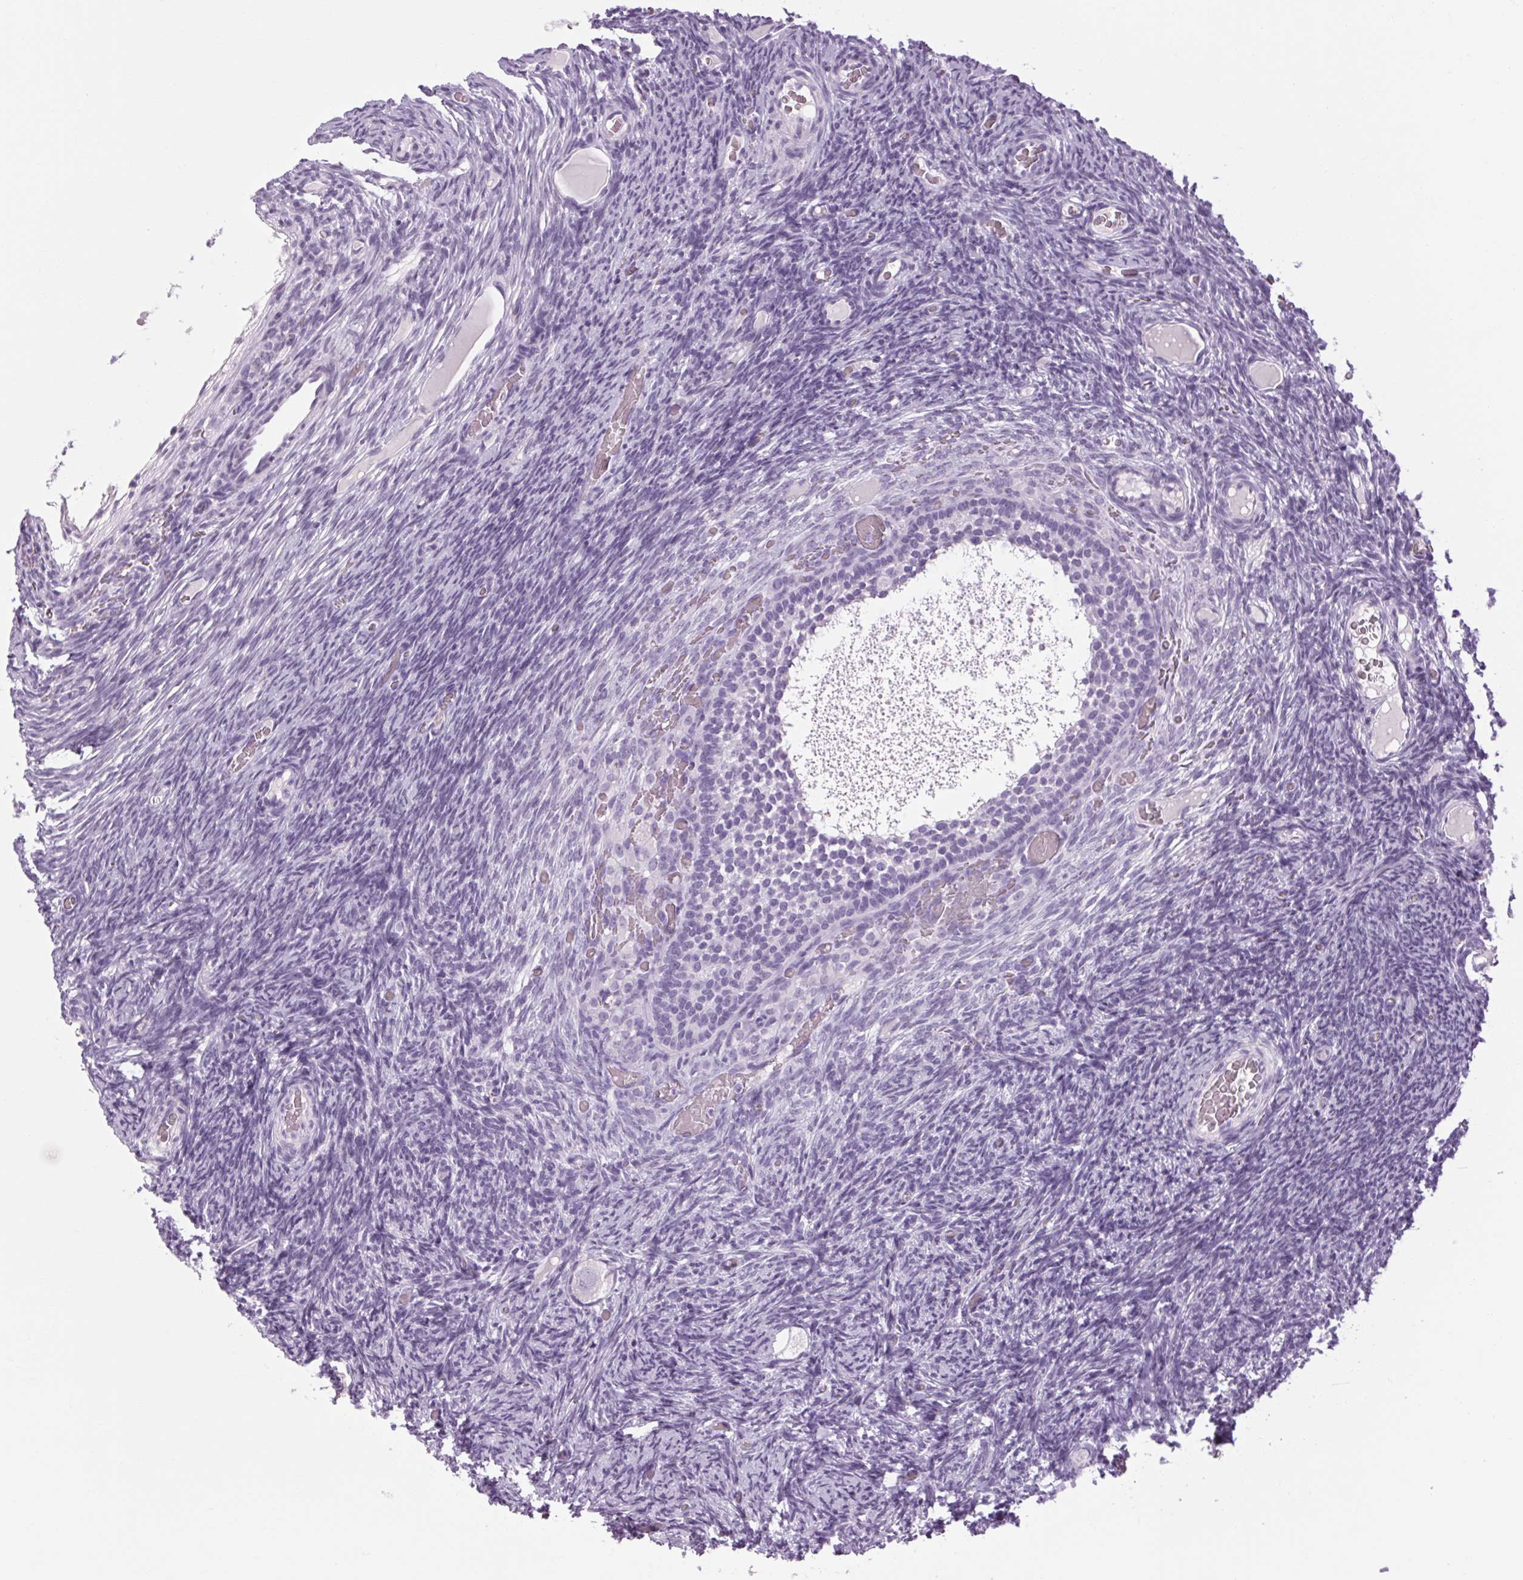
{"staining": {"intensity": "negative", "quantity": "none", "location": "none"}, "tissue": "ovary", "cell_type": "Follicle cells", "image_type": "normal", "snomed": [{"axis": "morphology", "description": "Normal tissue, NOS"}, {"axis": "topography", "description": "Ovary"}], "caption": "Immunohistochemical staining of unremarkable human ovary reveals no significant positivity in follicle cells.", "gene": "POMC", "patient": {"sex": "female", "age": 34}}